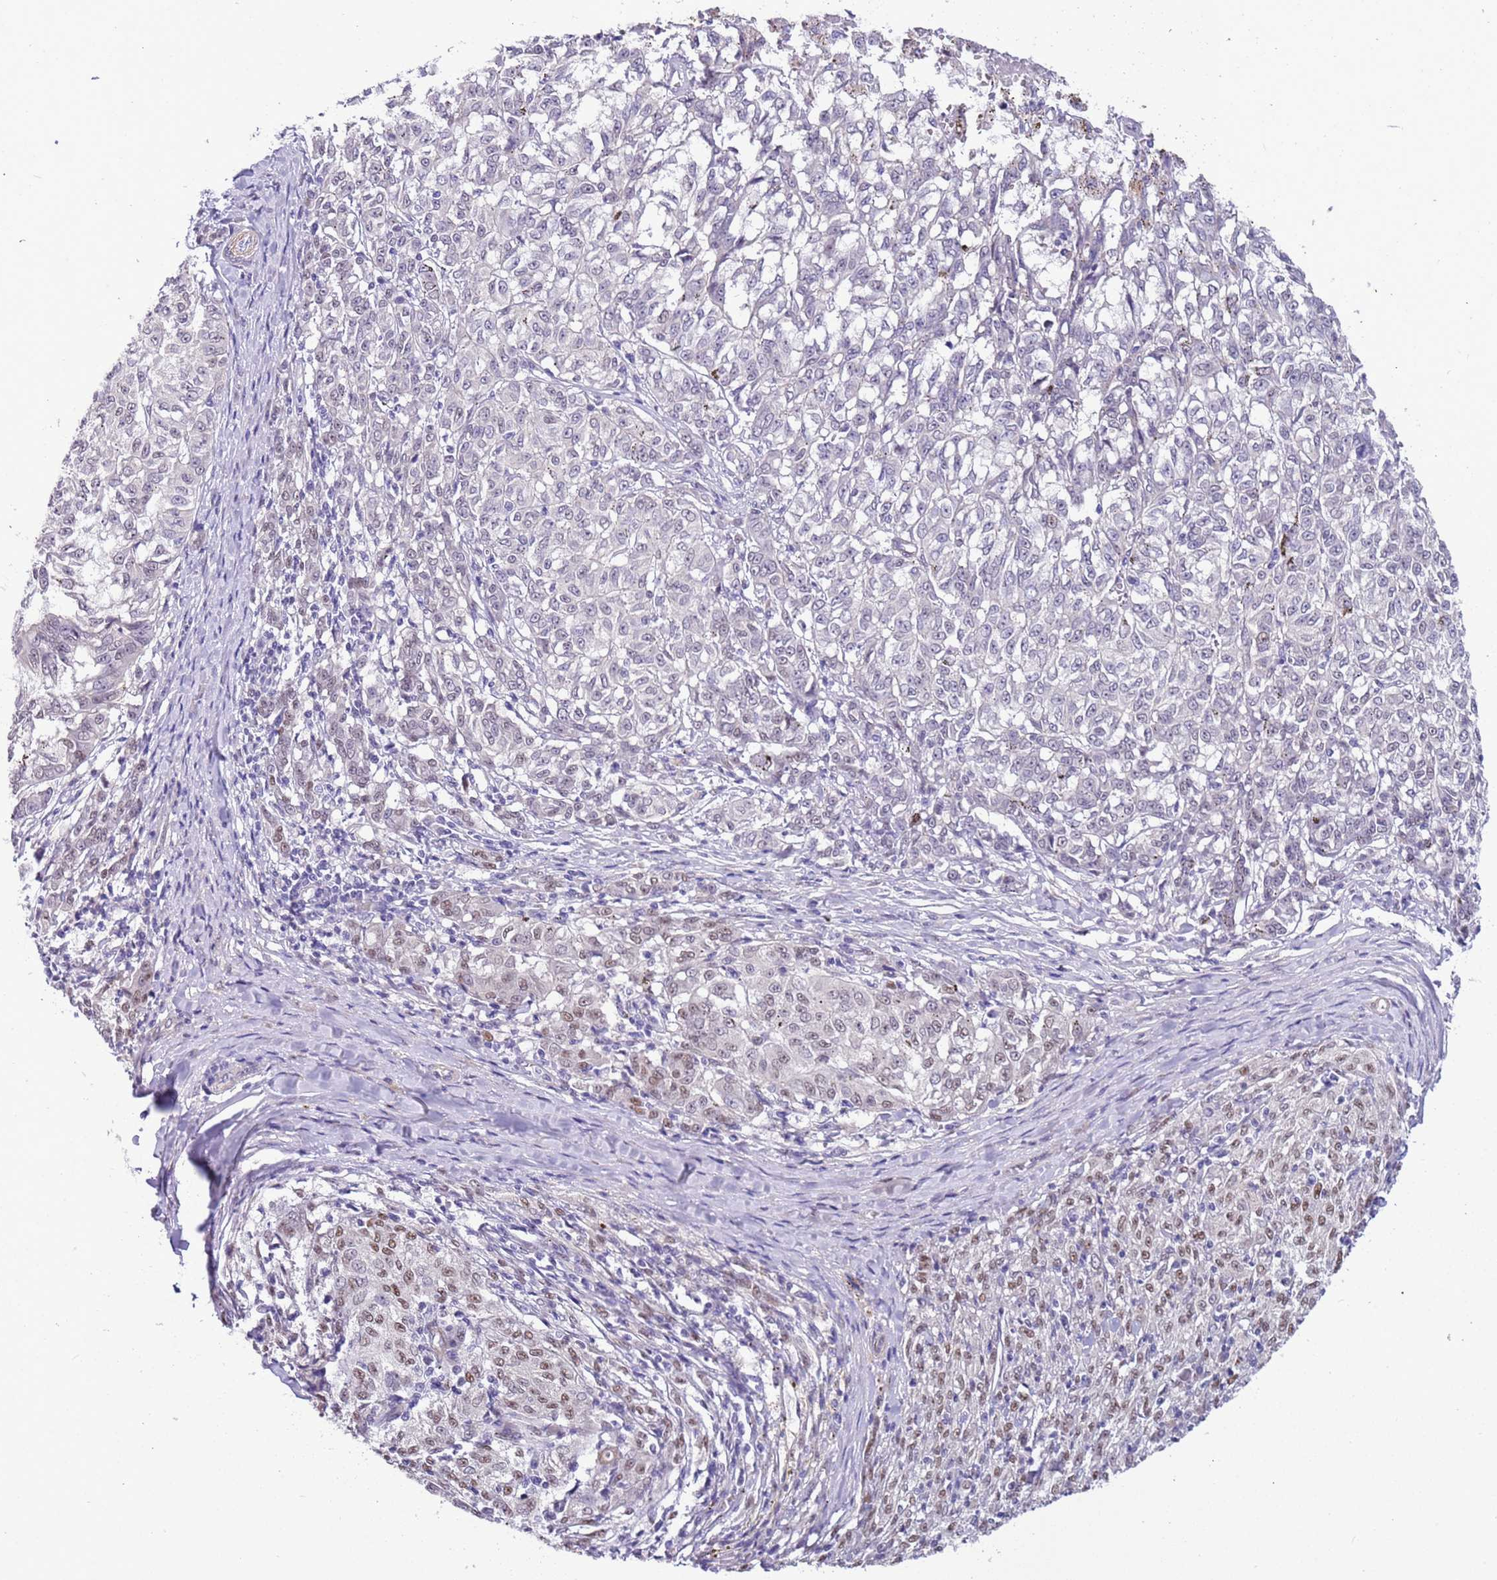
{"staining": {"intensity": "negative", "quantity": "none", "location": "none"}, "tissue": "melanoma", "cell_type": "Tumor cells", "image_type": "cancer", "snomed": [{"axis": "morphology", "description": "Malignant melanoma, NOS"}, {"axis": "topography", "description": "Skin"}], "caption": "DAB immunohistochemical staining of human malignant melanoma reveals no significant expression in tumor cells.", "gene": "PLEKHH1", "patient": {"sex": "female", "age": 72}}